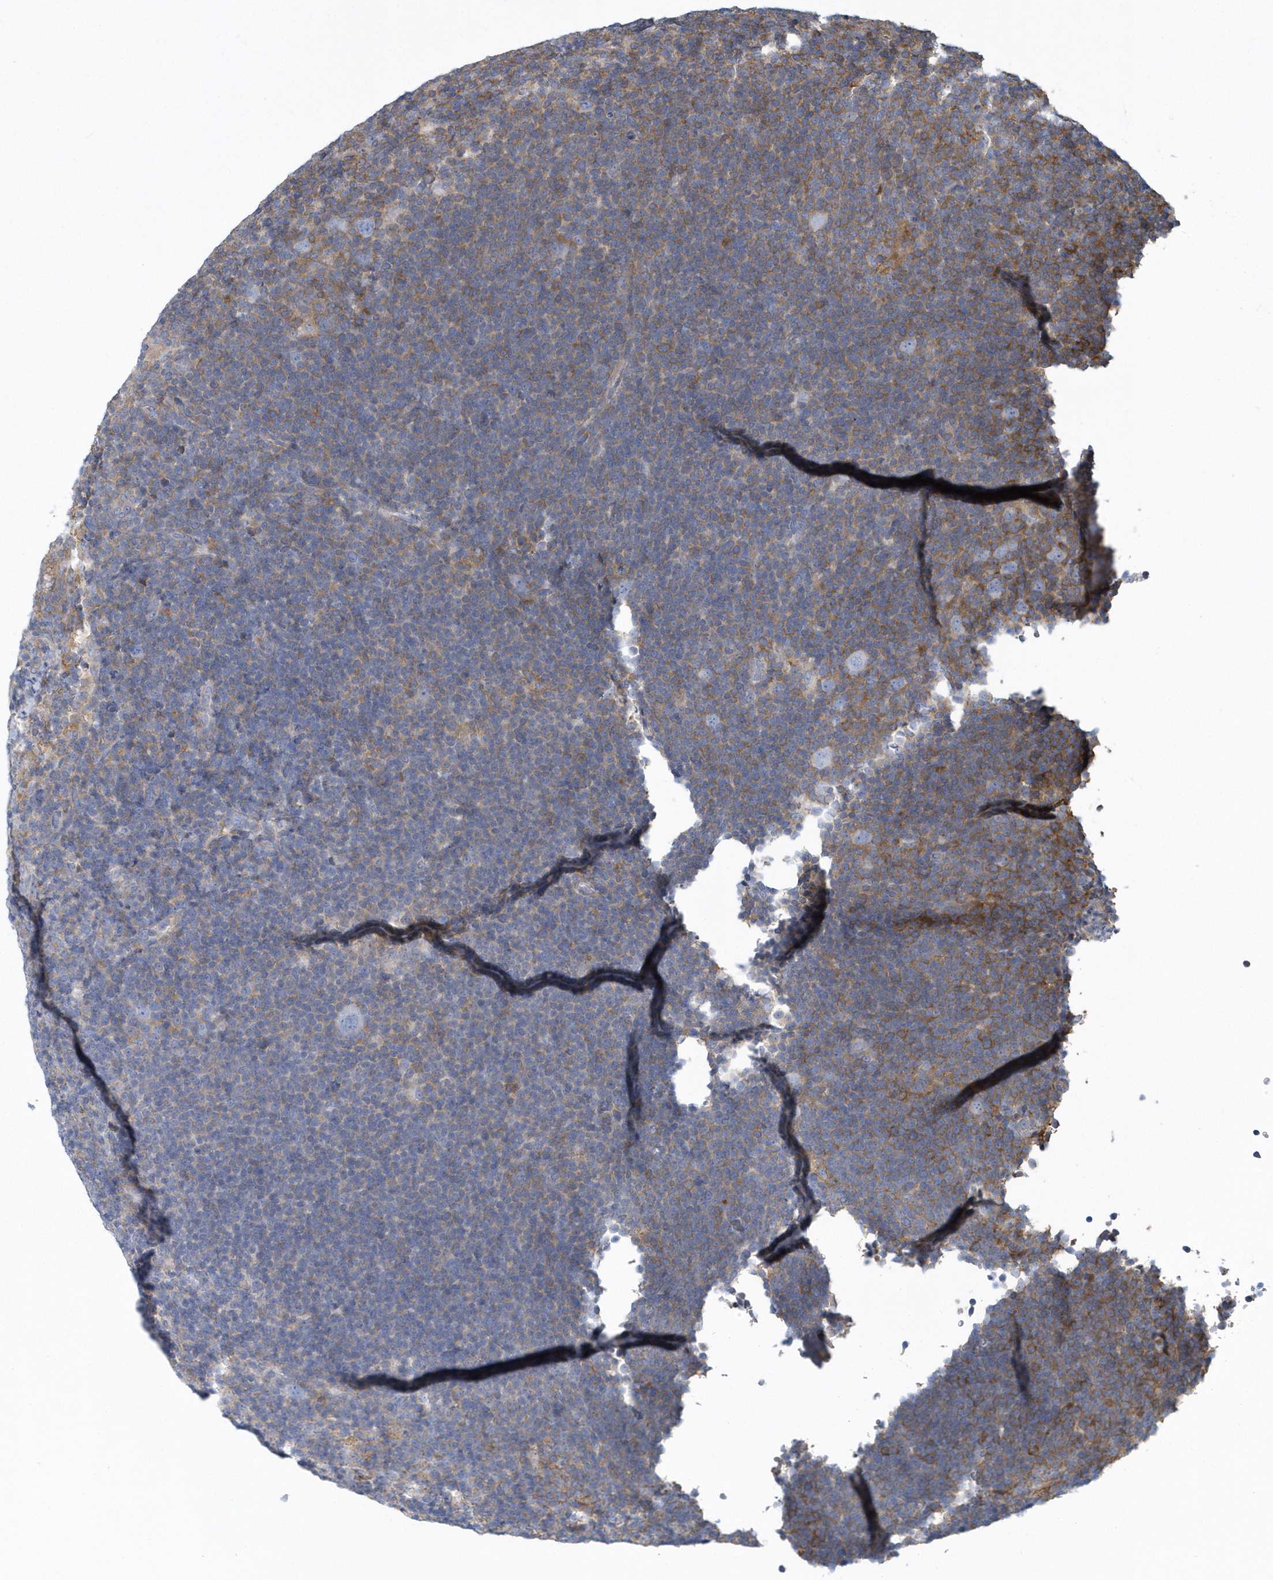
{"staining": {"intensity": "negative", "quantity": "none", "location": "none"}, "tissue": "lymphoma", "cell_type": "Tumor cells", "image_type": "cancer", "snomed": [{"axis": "morphology", "description": "Hodgkin's disease, NOS"}, {"axis": "topography", "description": "Lymph node"}], "caption": "Tumor cells are negative for brown protein staining in lymphoma. (Immunohistochemistry, brightfield microscopy, high magnification).", "gene": "ARAP2", "patient": {"sex": "female", "age": 57}}